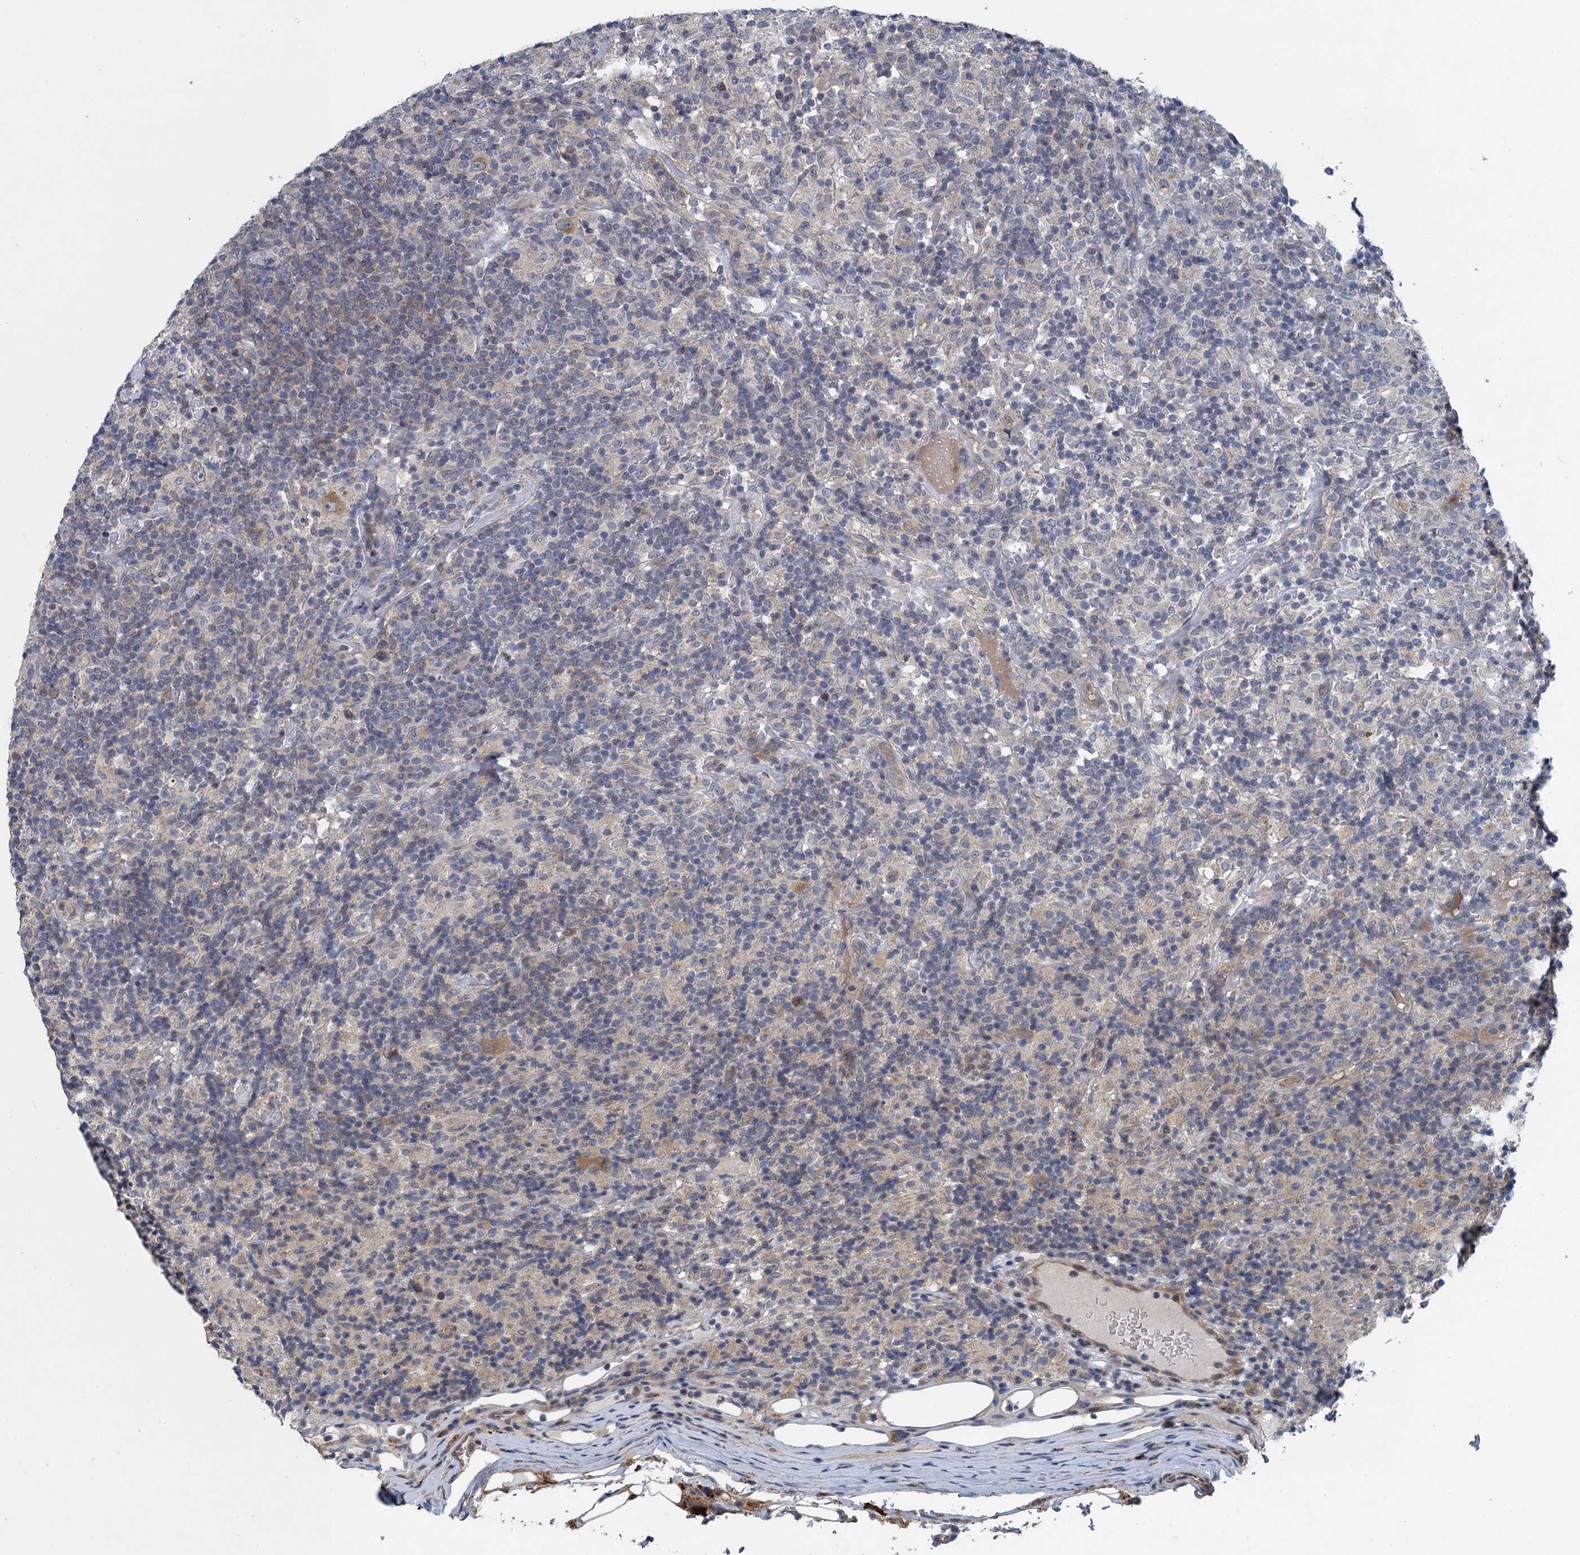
{"staining": {"intensity": "moderate", "quantity": "25%-75%", "location": "cytoplasmic/membranous"}, "tissue": "lymphoma", "cell_type": "Tumor cells", "image_type": "cancer", "snomed": [{"axis": "morphology", "description": "Hodgkin's disease, NOS"}, {"axis": "topography", "description": "Lymph node"}], "caption": "DAB immunohistochemical staining of human Hodgkin's disease reveals moderate cytoplasmic/membranous protein expression in about 25%-75% of tumor cells.", "gene": "KBTBD8", "patient": {"sex": "male", "age": 70}}